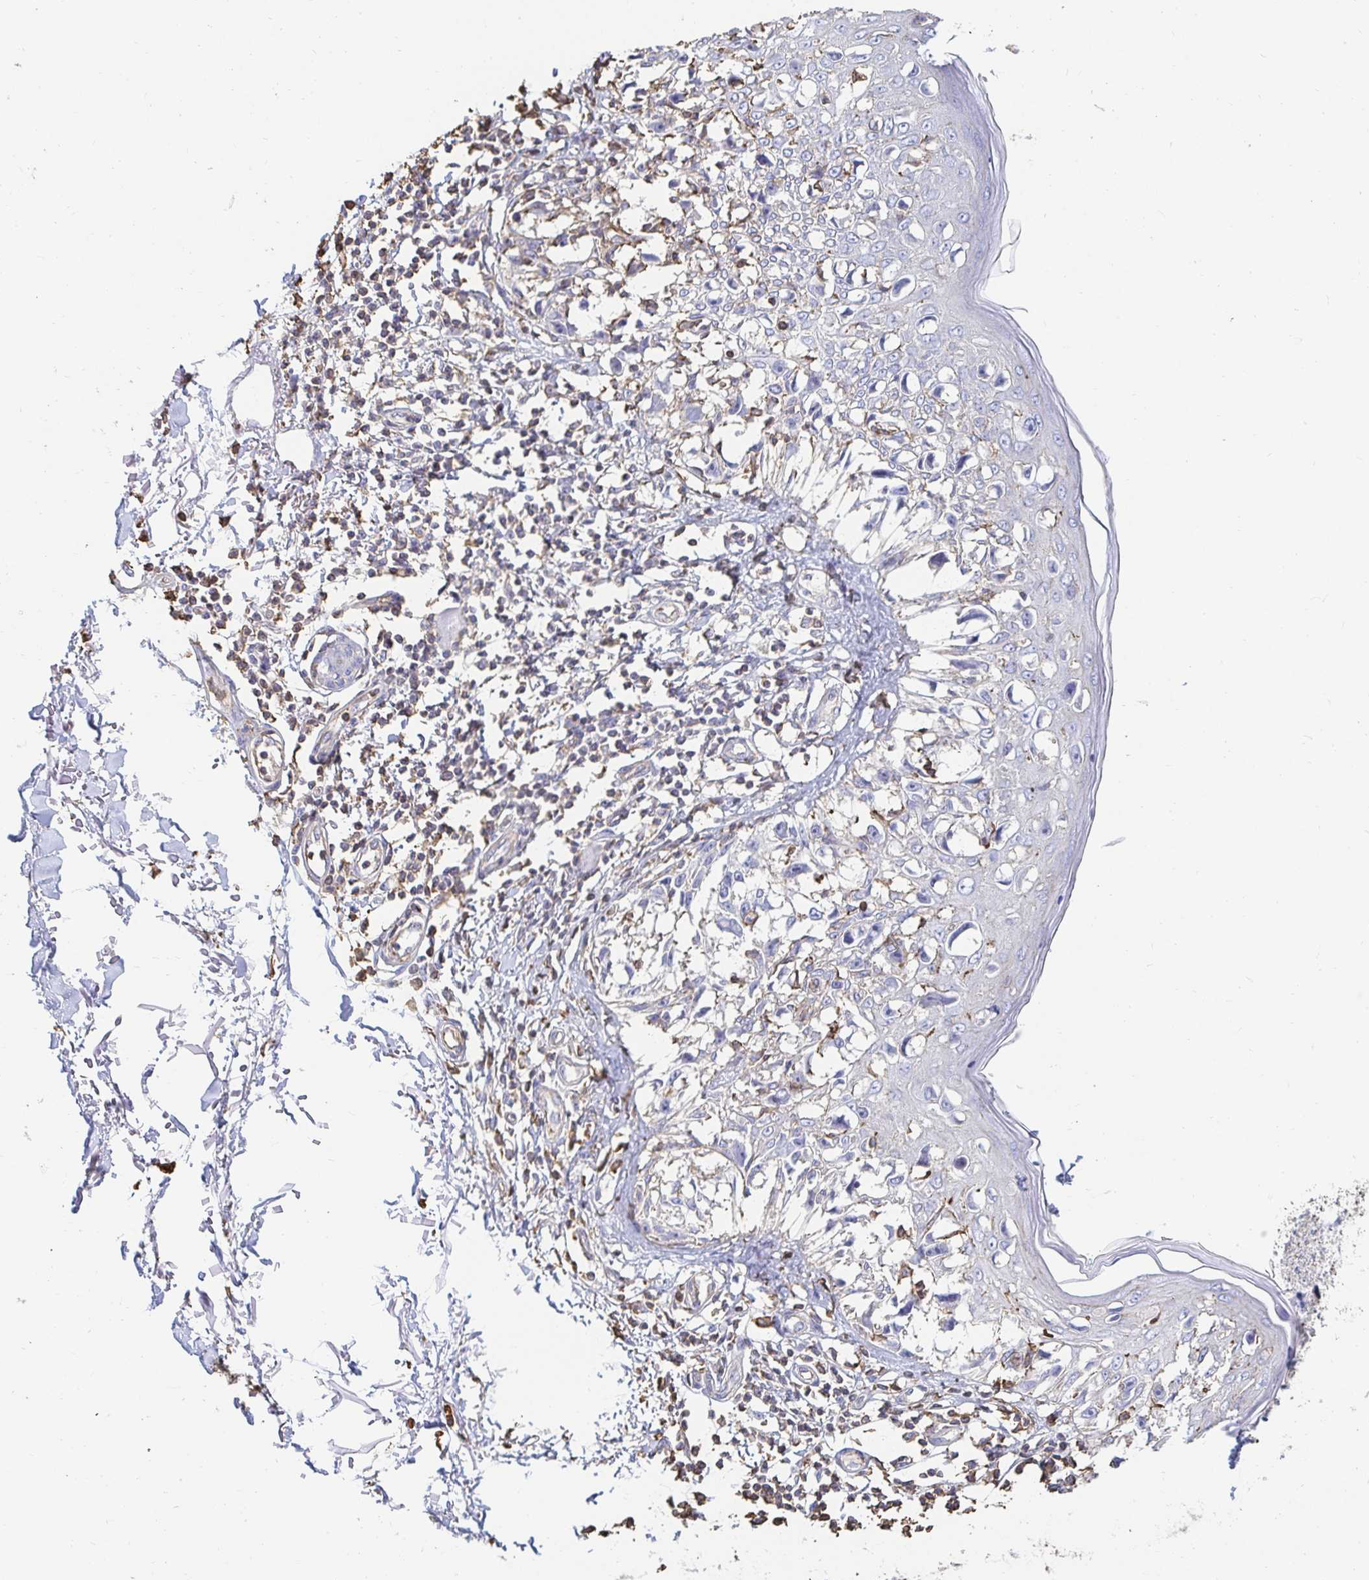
{"staining": {"intensity": "negative", "quantity": "none", "location": "none"}, "tissue": "melanoma", "cell_type": "Tumor cells", "image_type": "cancer", "snomed": [{"axis": "morphology", "description": "Malignant melanoma, NOS"}, {"axis": "topography", "description": "Skin"}], "caption": "IHC of malignant melanoma demonstrates no staining in tumor cells.", "gene": "PTPN14", "patient": {"sex": "male", "age": 73}}